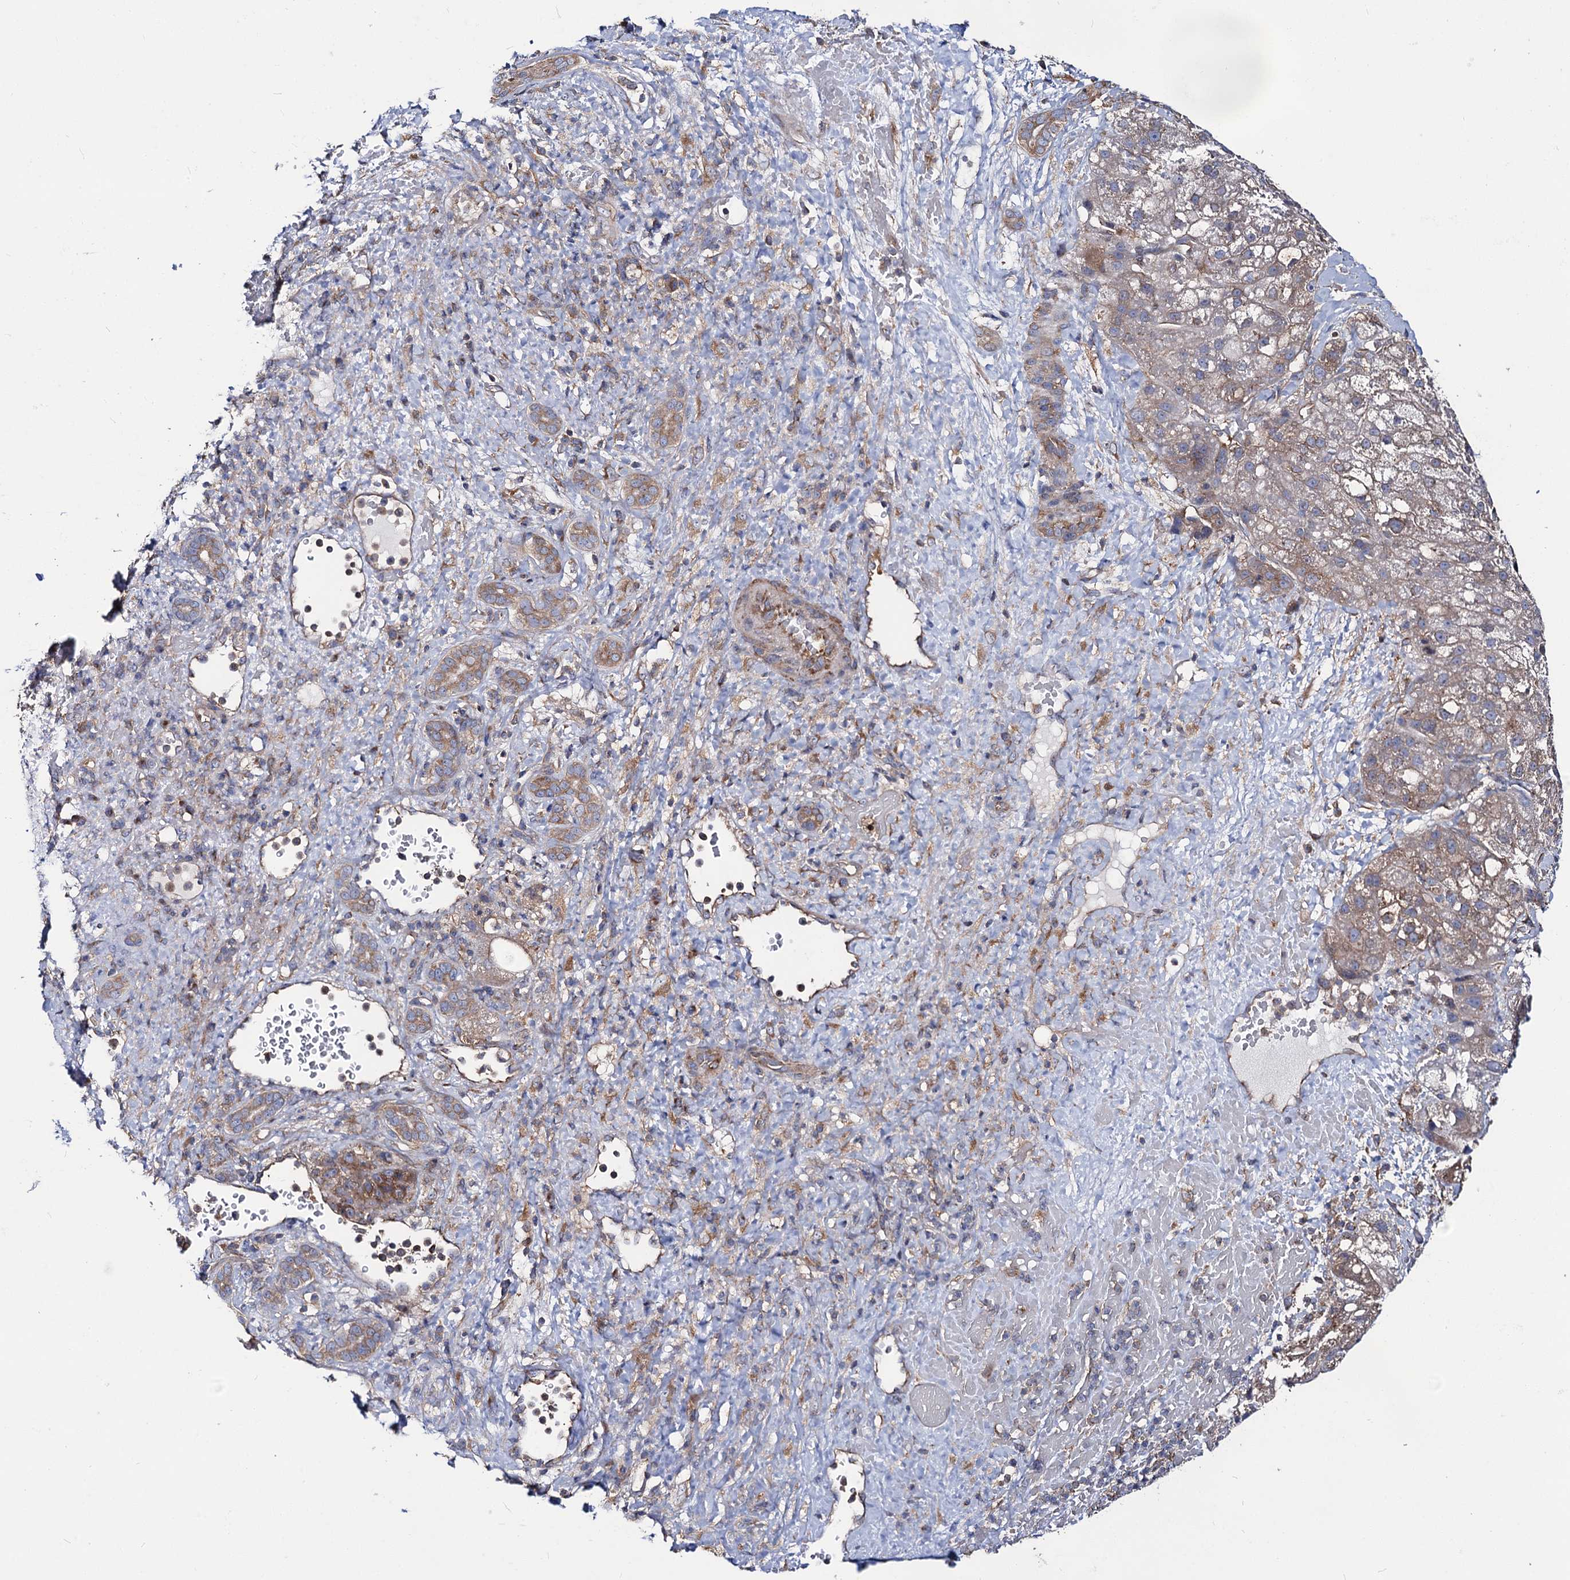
{"staining": {"intensity": "moderate", "quantity": "<25%", "location": "cytoplasmic/membranous"}, "tissue": "liver cancer", "cell_type": "Tumor cells", "image_type": "cancer", "snomed": [{"axis": "morphology", "description": "Normal tissue, NOS"}, {"axis": "morphology", "description": "Carcinoma, Hepatocellular, NOS"}, {"axis": "topography", "description": "Liver"}], "caption": "Liver cancer stained with immunohistochemistry exhibits moderate cytoplasmic/membranous expression in approximately <25% of tumor cells. Immunohistochemistry (ihc) stains the protein in brown and the nuclei are stained blue.", "gene": "DYDC1", "patient": {"sex": "male", "age": 57}}